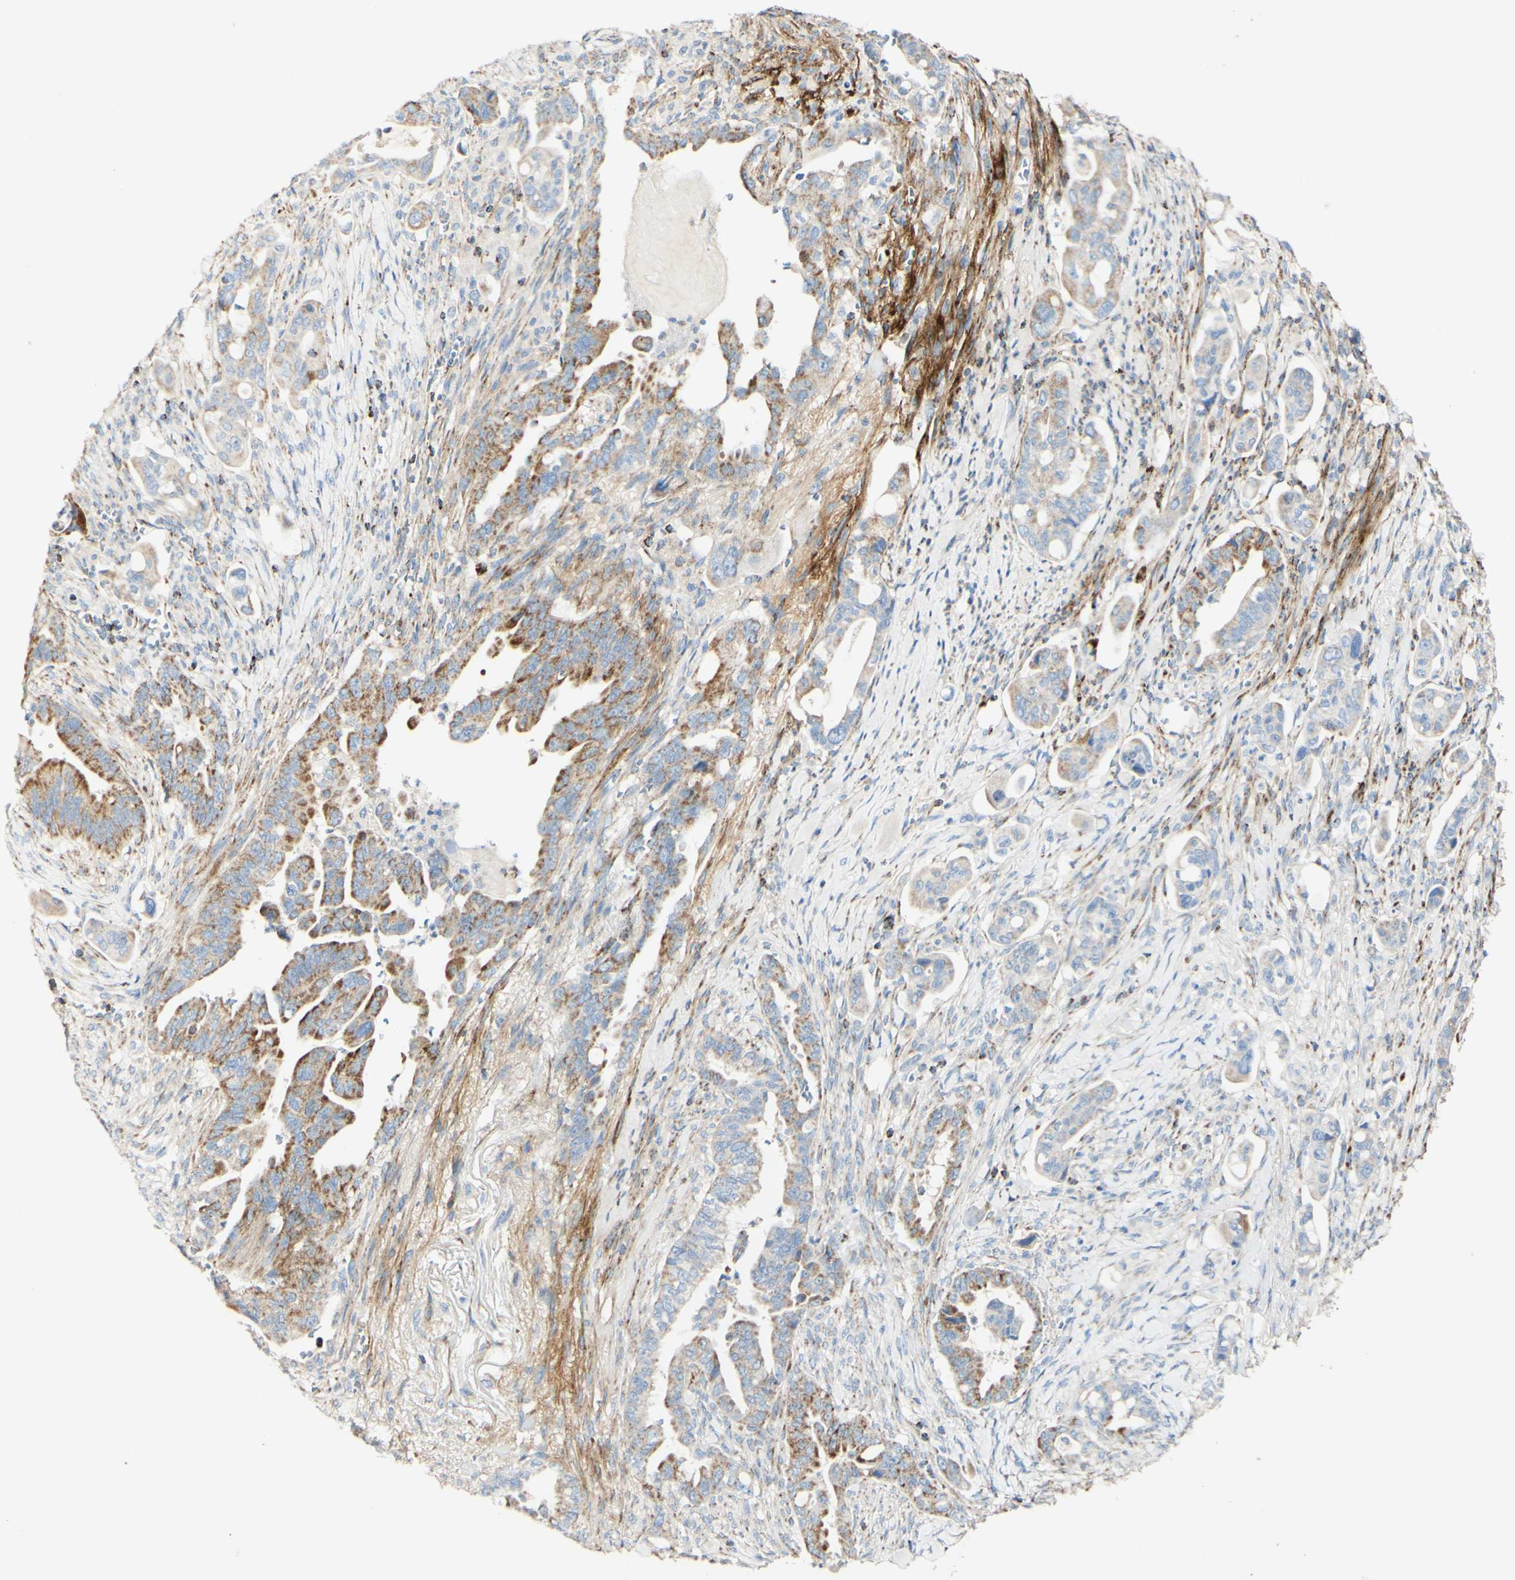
{"staining": {"intensity": "moderate", "quantity": ">75%", "location": "cytoplasmic/membranous"}, "tissue": "pancreatic cancer", "cell_type": "Tumor cells", "image_type": "cancer", "snomed": [{"axis": "morphology", "description": "Adenocarcinoma, NOS"}, {"axis": "topography", "description": "Pancreas"}], "caption": "Immunohistochemistry of human pancreatic adenocarcinoma demonstrates medium levels of moderate cytoplasmic/membranous staining in about >75% of tumor cells. (Stains: DAB (3,3'-diaminobenzidine) in brown, nuclei in blue, Microscopy: brightfield microscopy at high magnification).", "gene": "OXCT1", "patient": {"sex": "male", "age": 70}}